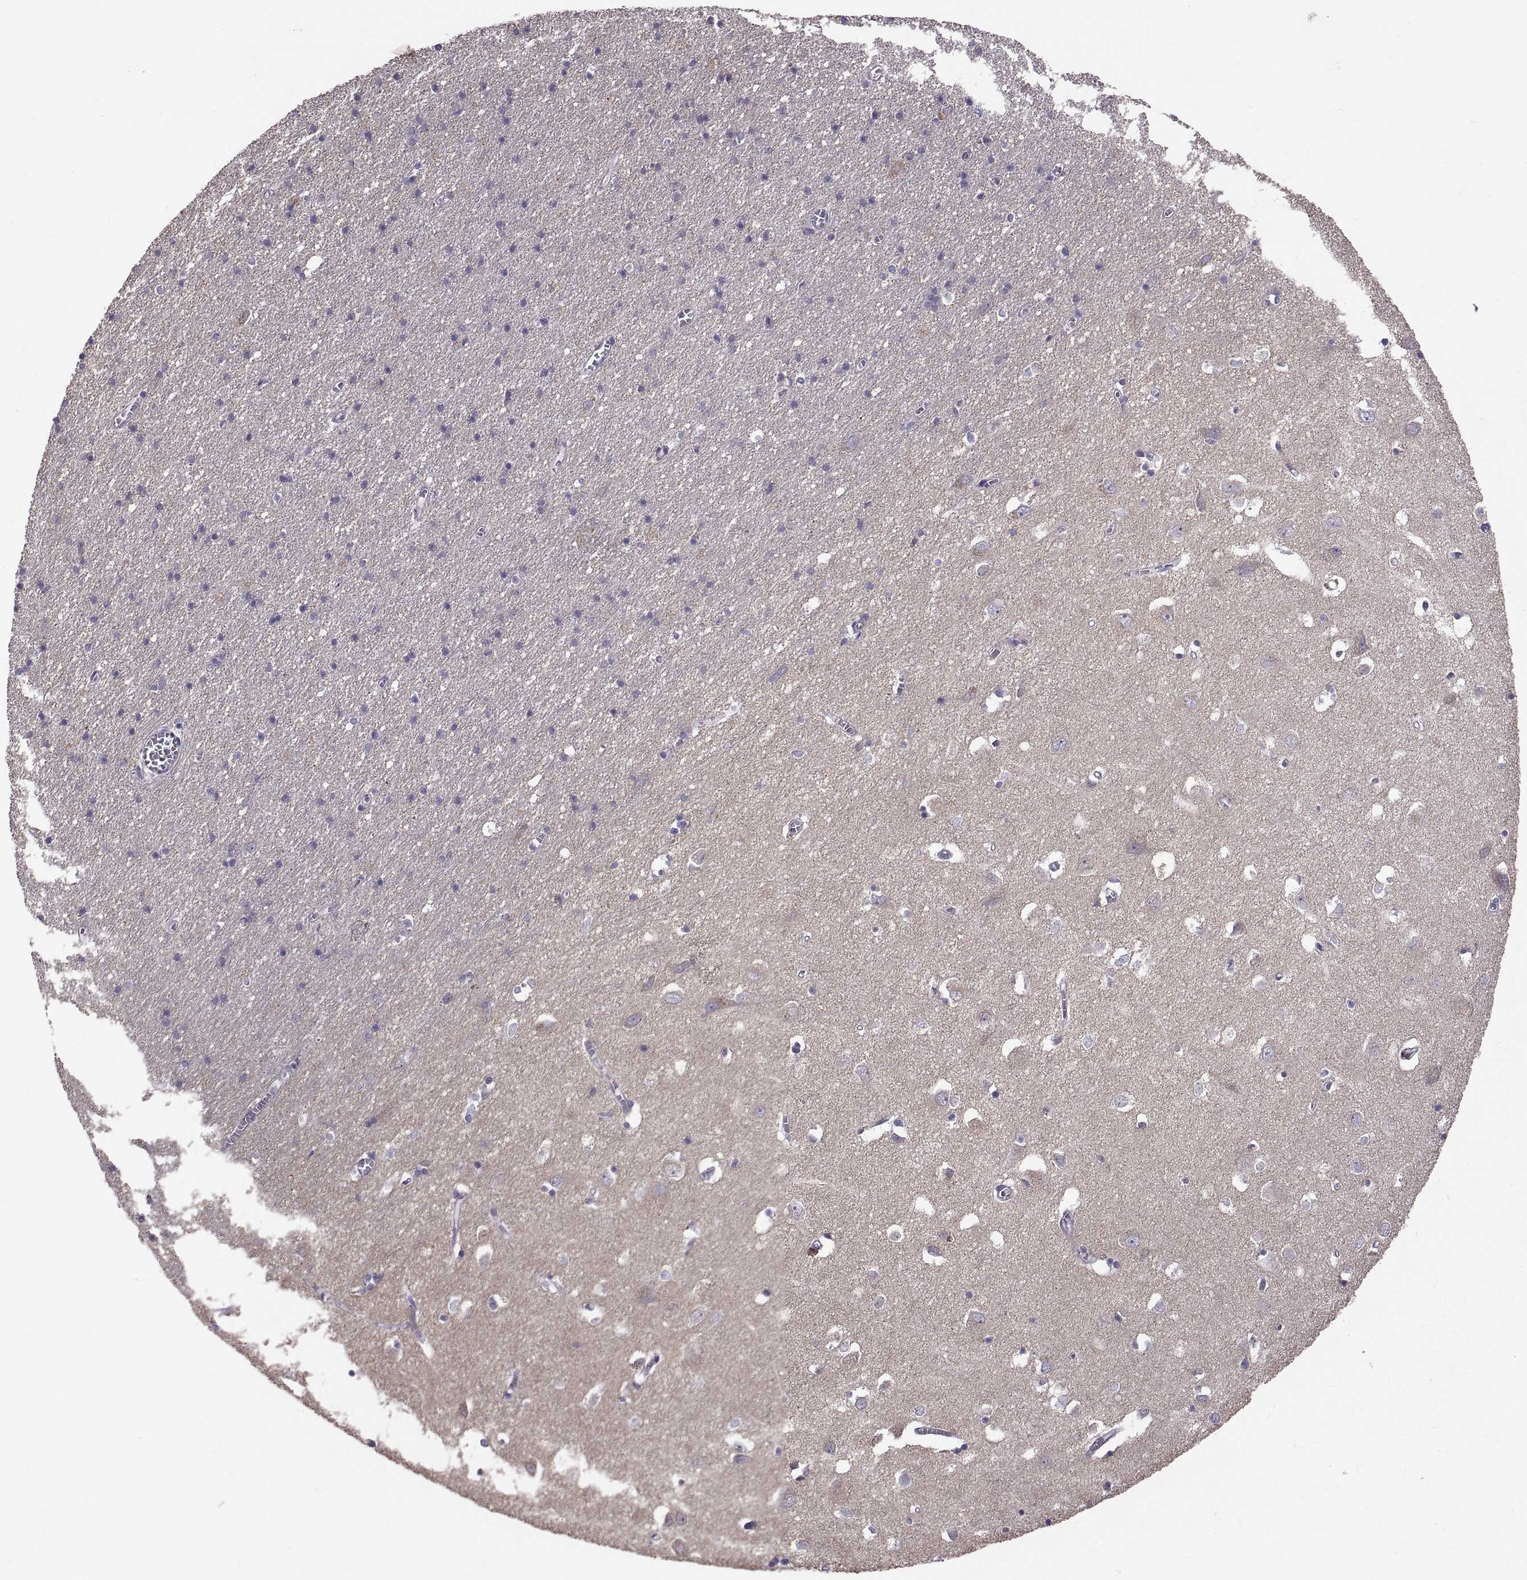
{"staining": {"intensity": "negative", "quantity": "none", "location": "none"}, "tissue": "cerebral cortex", "cell_type": "Endothelial cells", "image_type": "normal", "snomed": [{"axis": "morphology", "description": "Normal tissue, NOS"}, {"axis": "topography", "description": "Cerebral cortex"}], "caption": "This image is of benign cerebral cortex stained with IHC to label a protein in brown with the nuclei are counter-stained blue. There is no staining in endothelial cells.", "gene": "ARSL", "patient": {"sex": "male", "age": 70}}